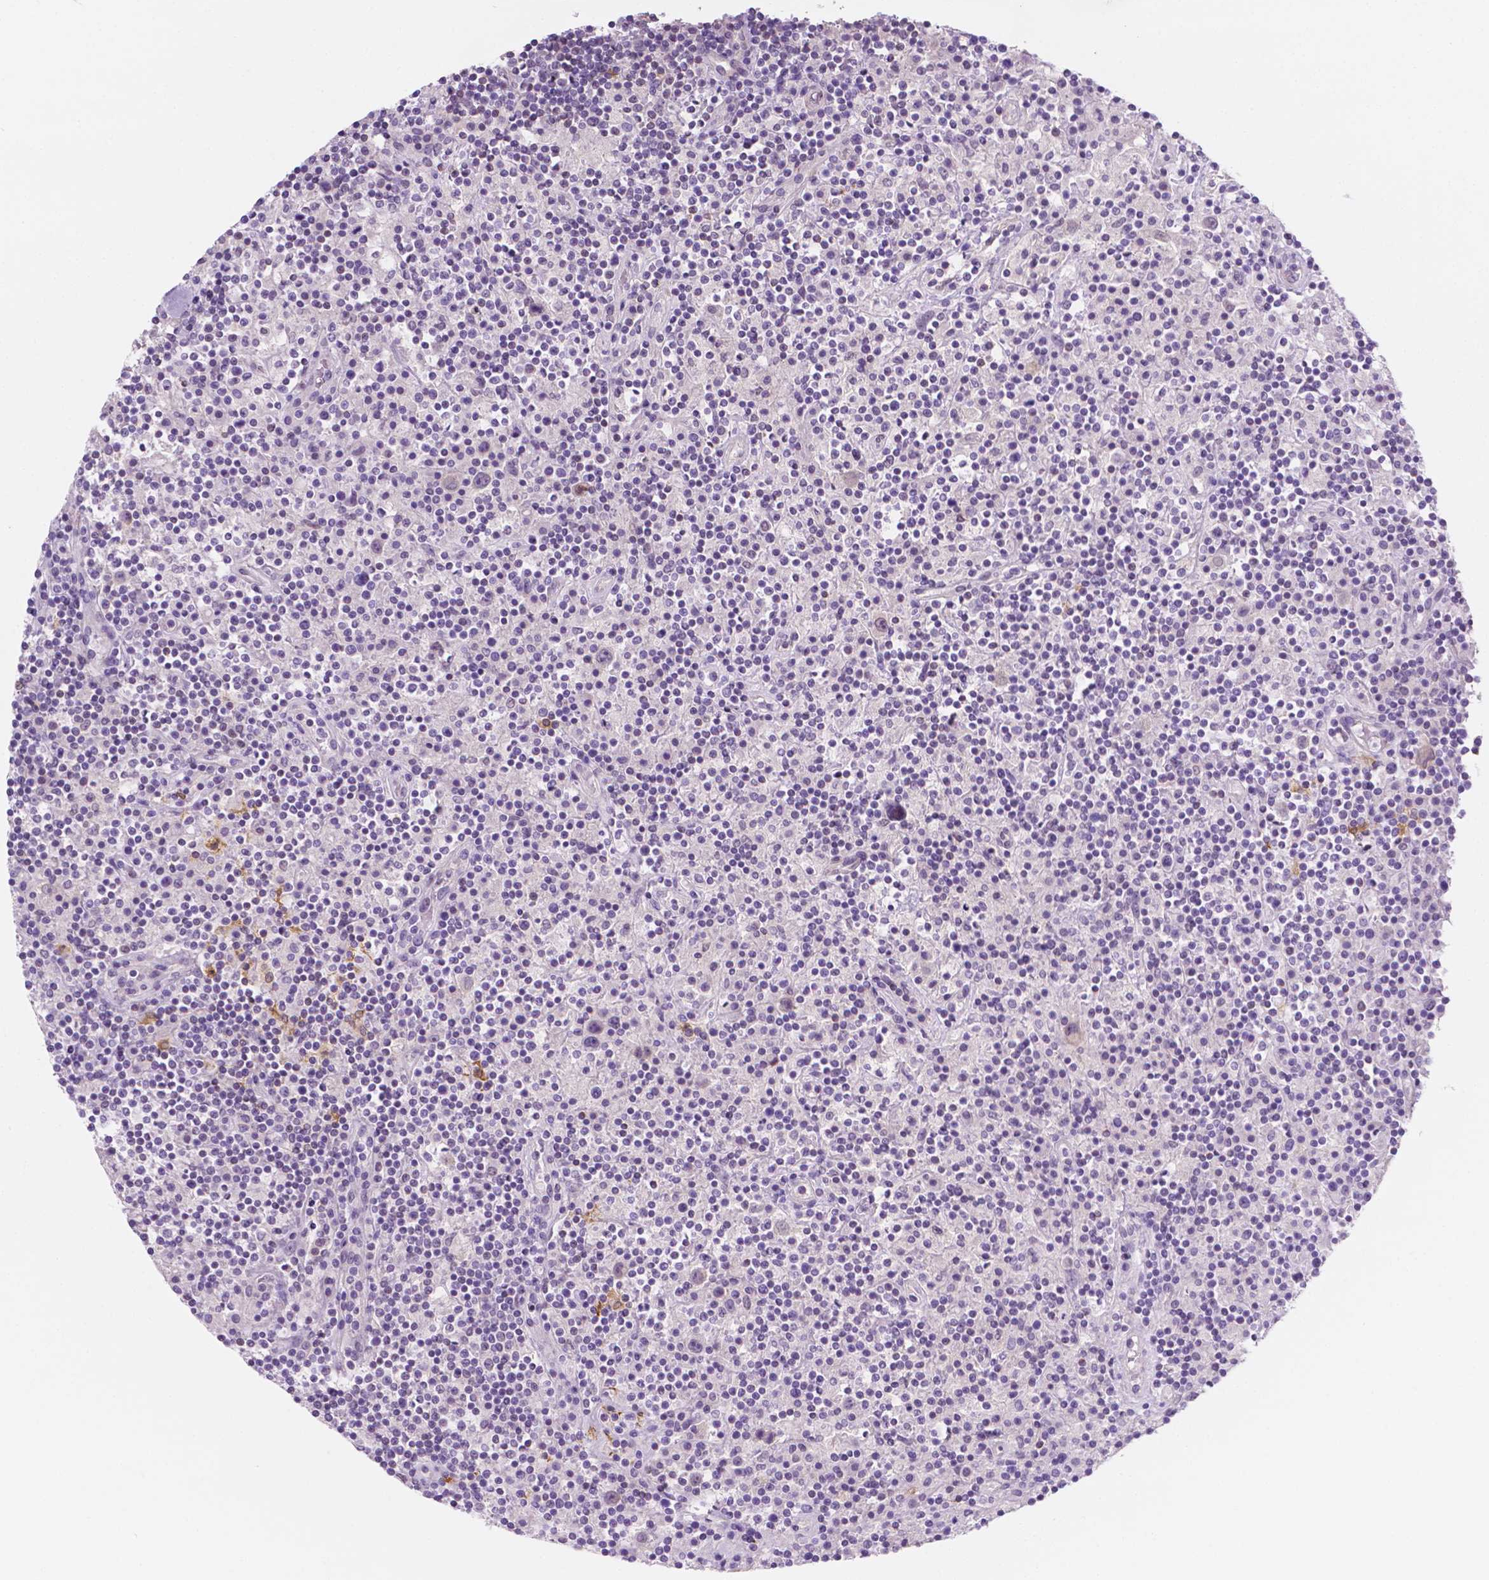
{"staining": {"intensity": "negative", "quantity": "none", "location": "none"}, "tissue": "lymphoma", "cell_type": "Tumor cells", "image_type": "cancer", "snomed": [{"axis": "morphology", "description": "Hodgkin's disease, NOS"}, {"axis": "topography", "description": "Lymph node"}], "caption": "Hodgkin's disease stained for a protein using immunohistochemistry reveals no expression tumor cells.", "gene": "EPPK1", "patient": {"sex": "male", "age": 70}}